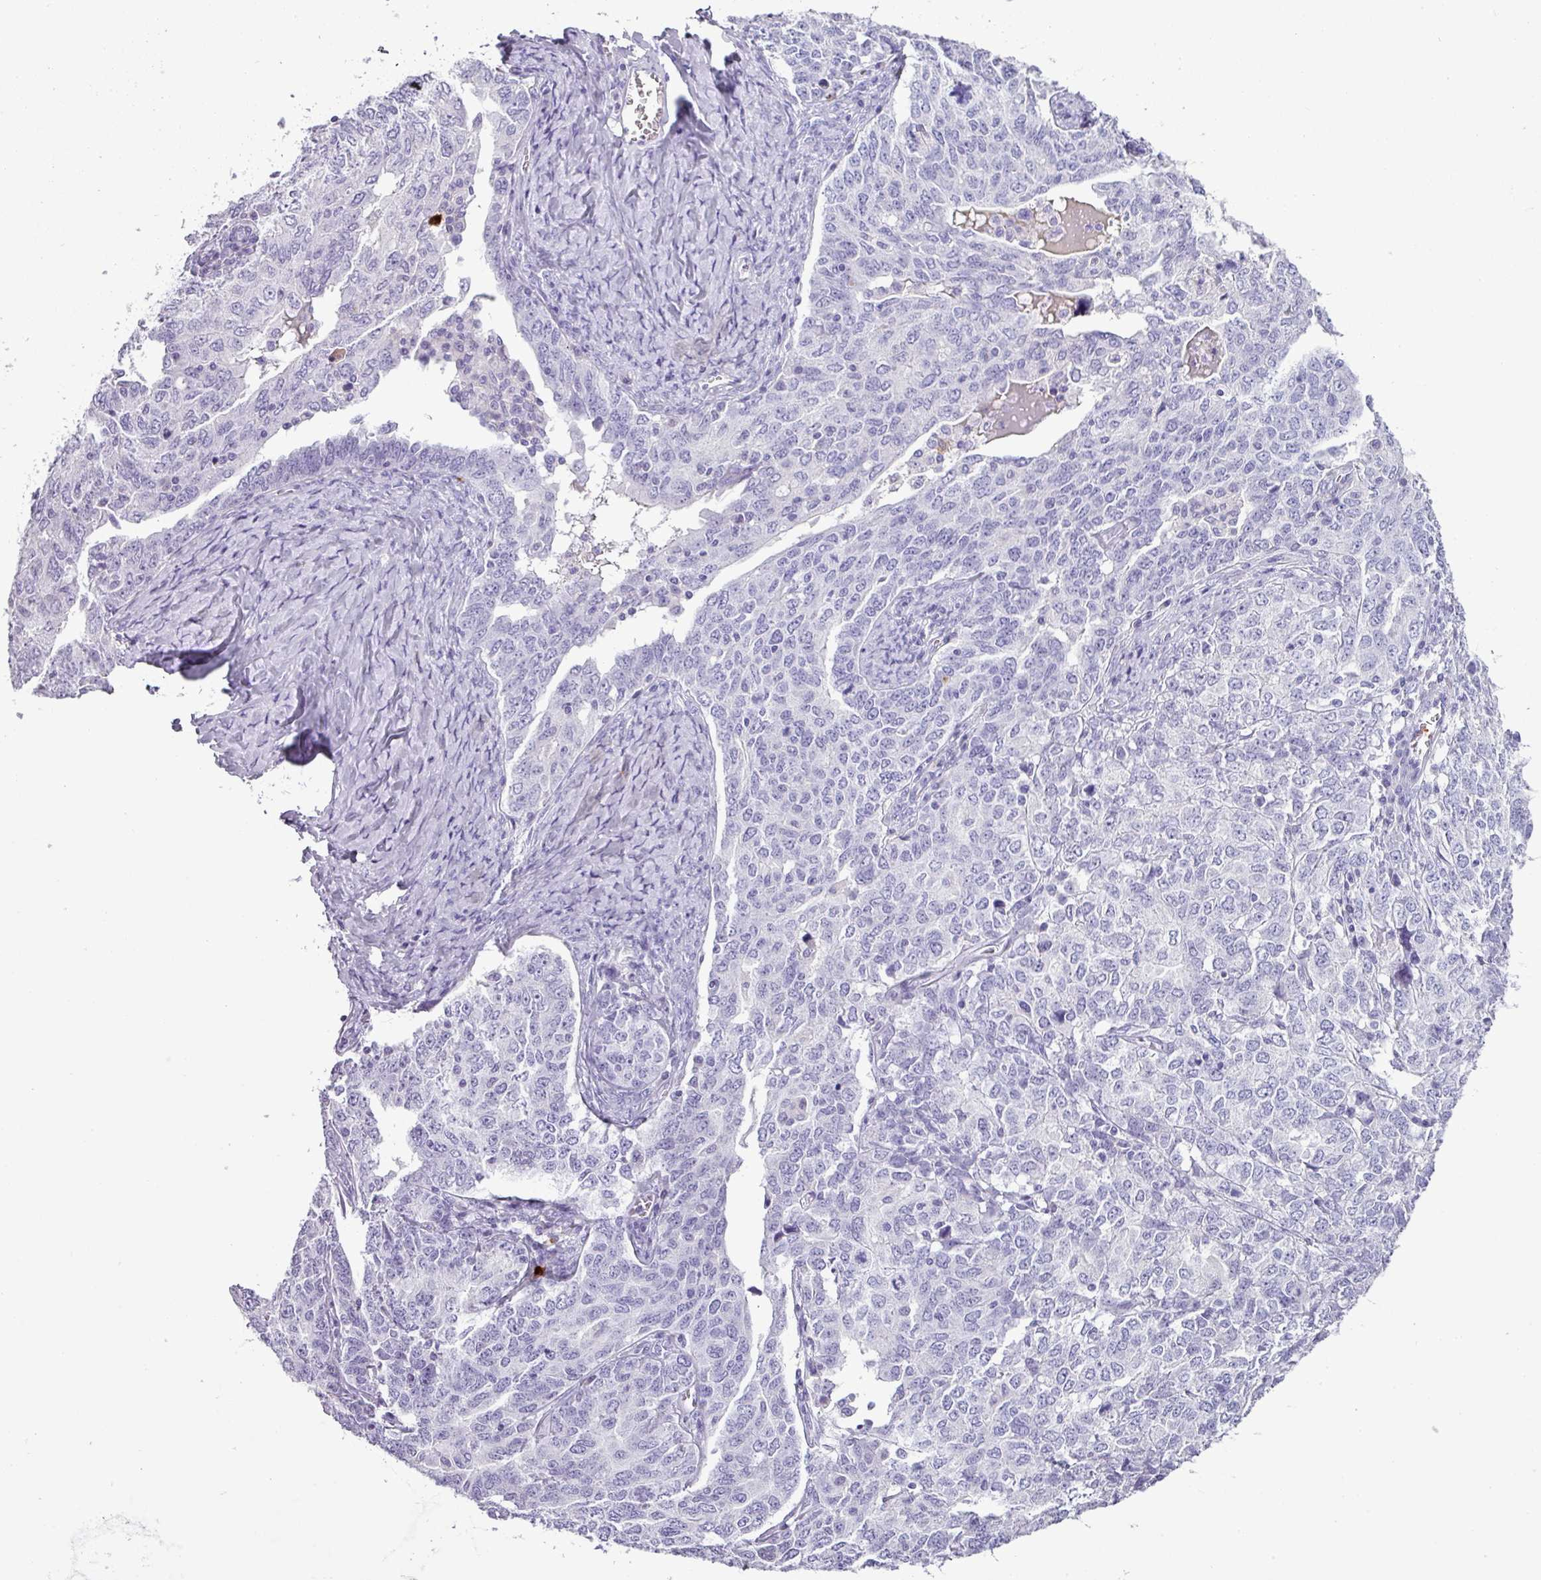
{"staining": {"intensity": "negative", "quantity": "none", "location": "none"}, "tissue": "ovarian cancer", "cell_type": "Tumor cells", "image_type": "cancer", "snomed": [{"axis": "morphology", "description": "Carcinoma, endometroid"}, {"axis": "topography", "description": "Ovary"}], "caption": "Endometroid carcinoma (ovarian) was stained to show a protein in brown. There is no significant staining in tumor cells.", "gene": "CTSG", "patient": {"sex": "female", "age": 62}}